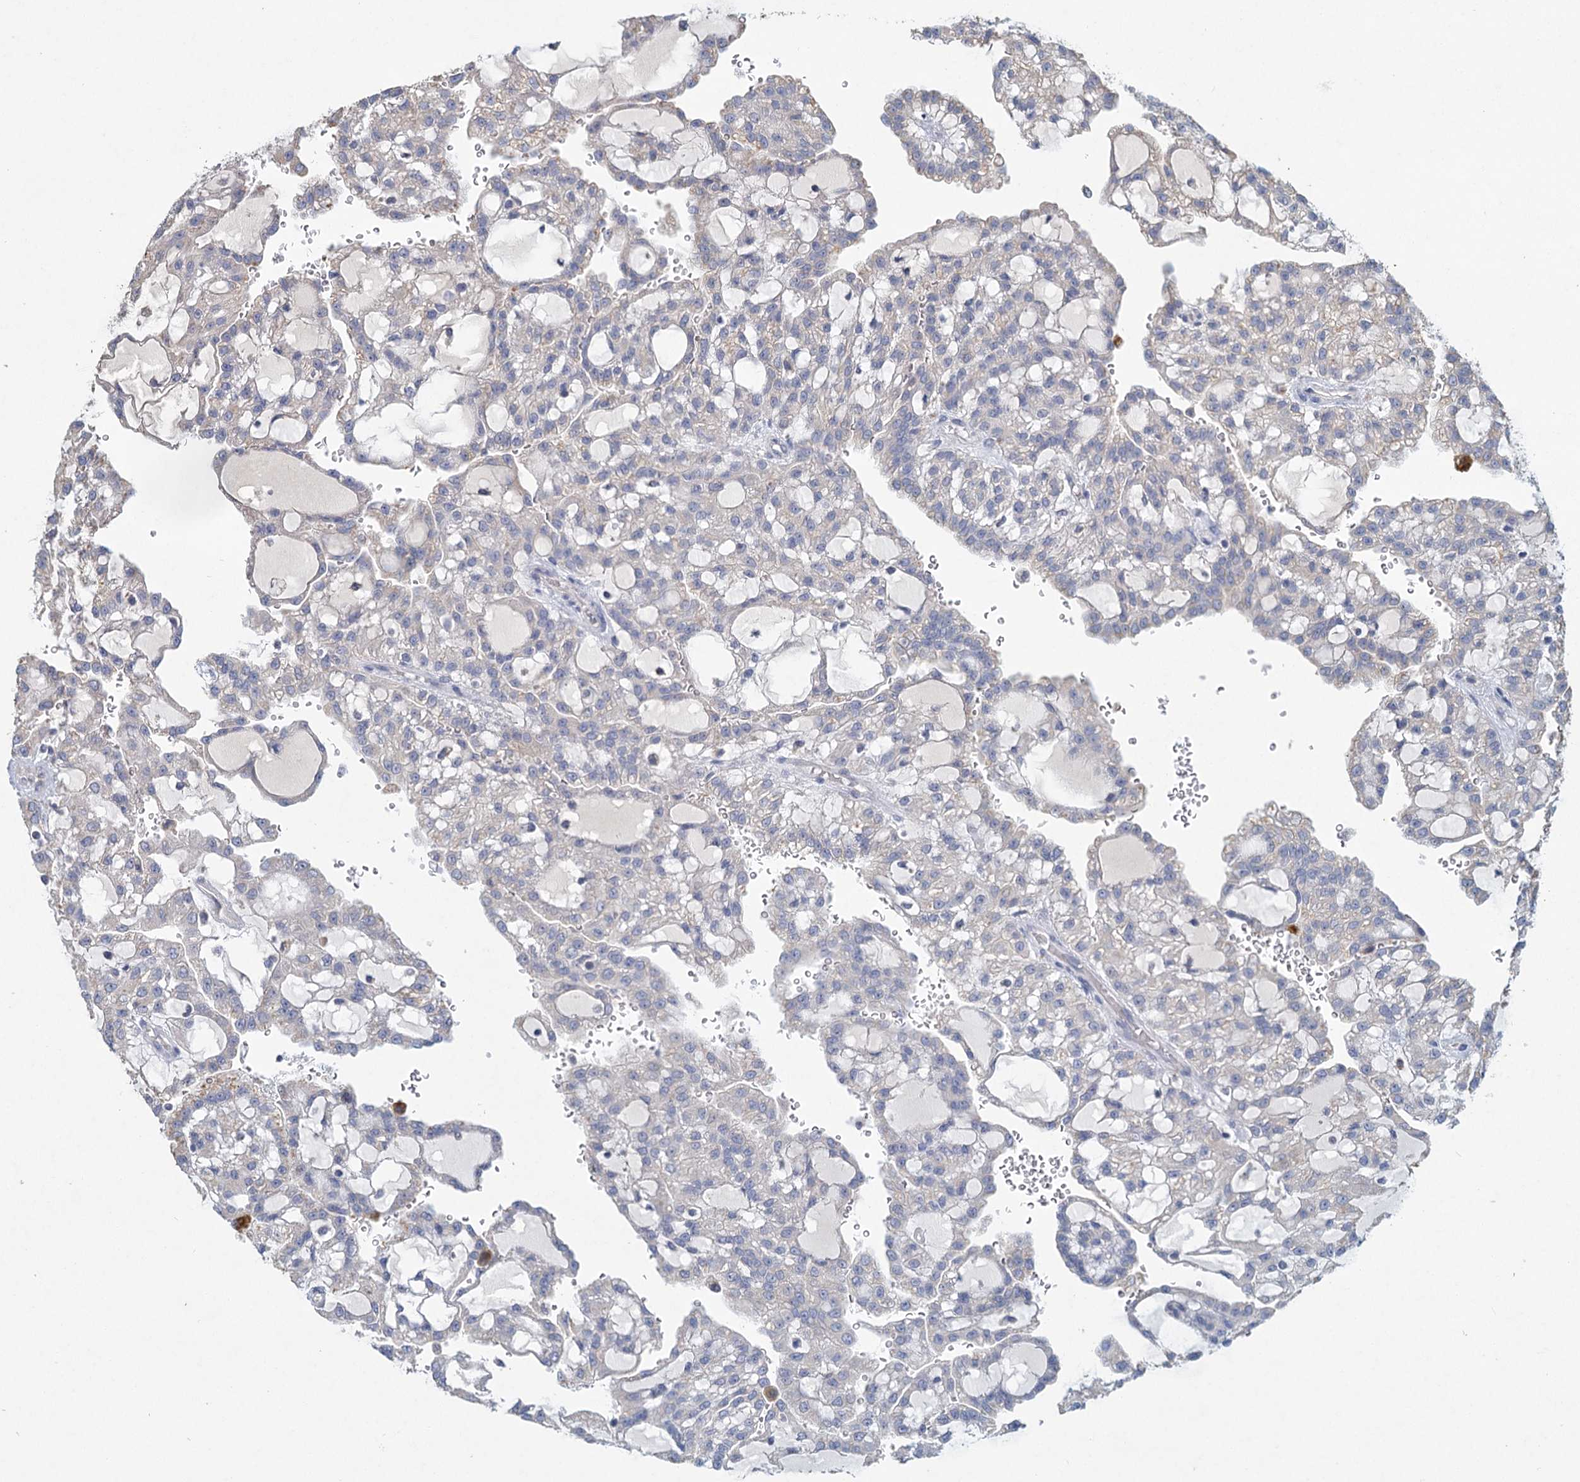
{"staining": {"intensity": "negative", "quantity": "none", "location": "none"}, "tissue": "renal cancer", "cell_type": "Tumor cells", "image_type": "cancer", "snomed": [{"axis": "morphology", "description": "Adenocarcinoma, NOS"}, {"axis": "topography", "description": "Kidney"}], "caption": "Renal cancer was stained to show a protein in brown. There is no significant staining in tumor cells.", "gene": "HES2", "patient": {"sex": "male", "age": 63}}